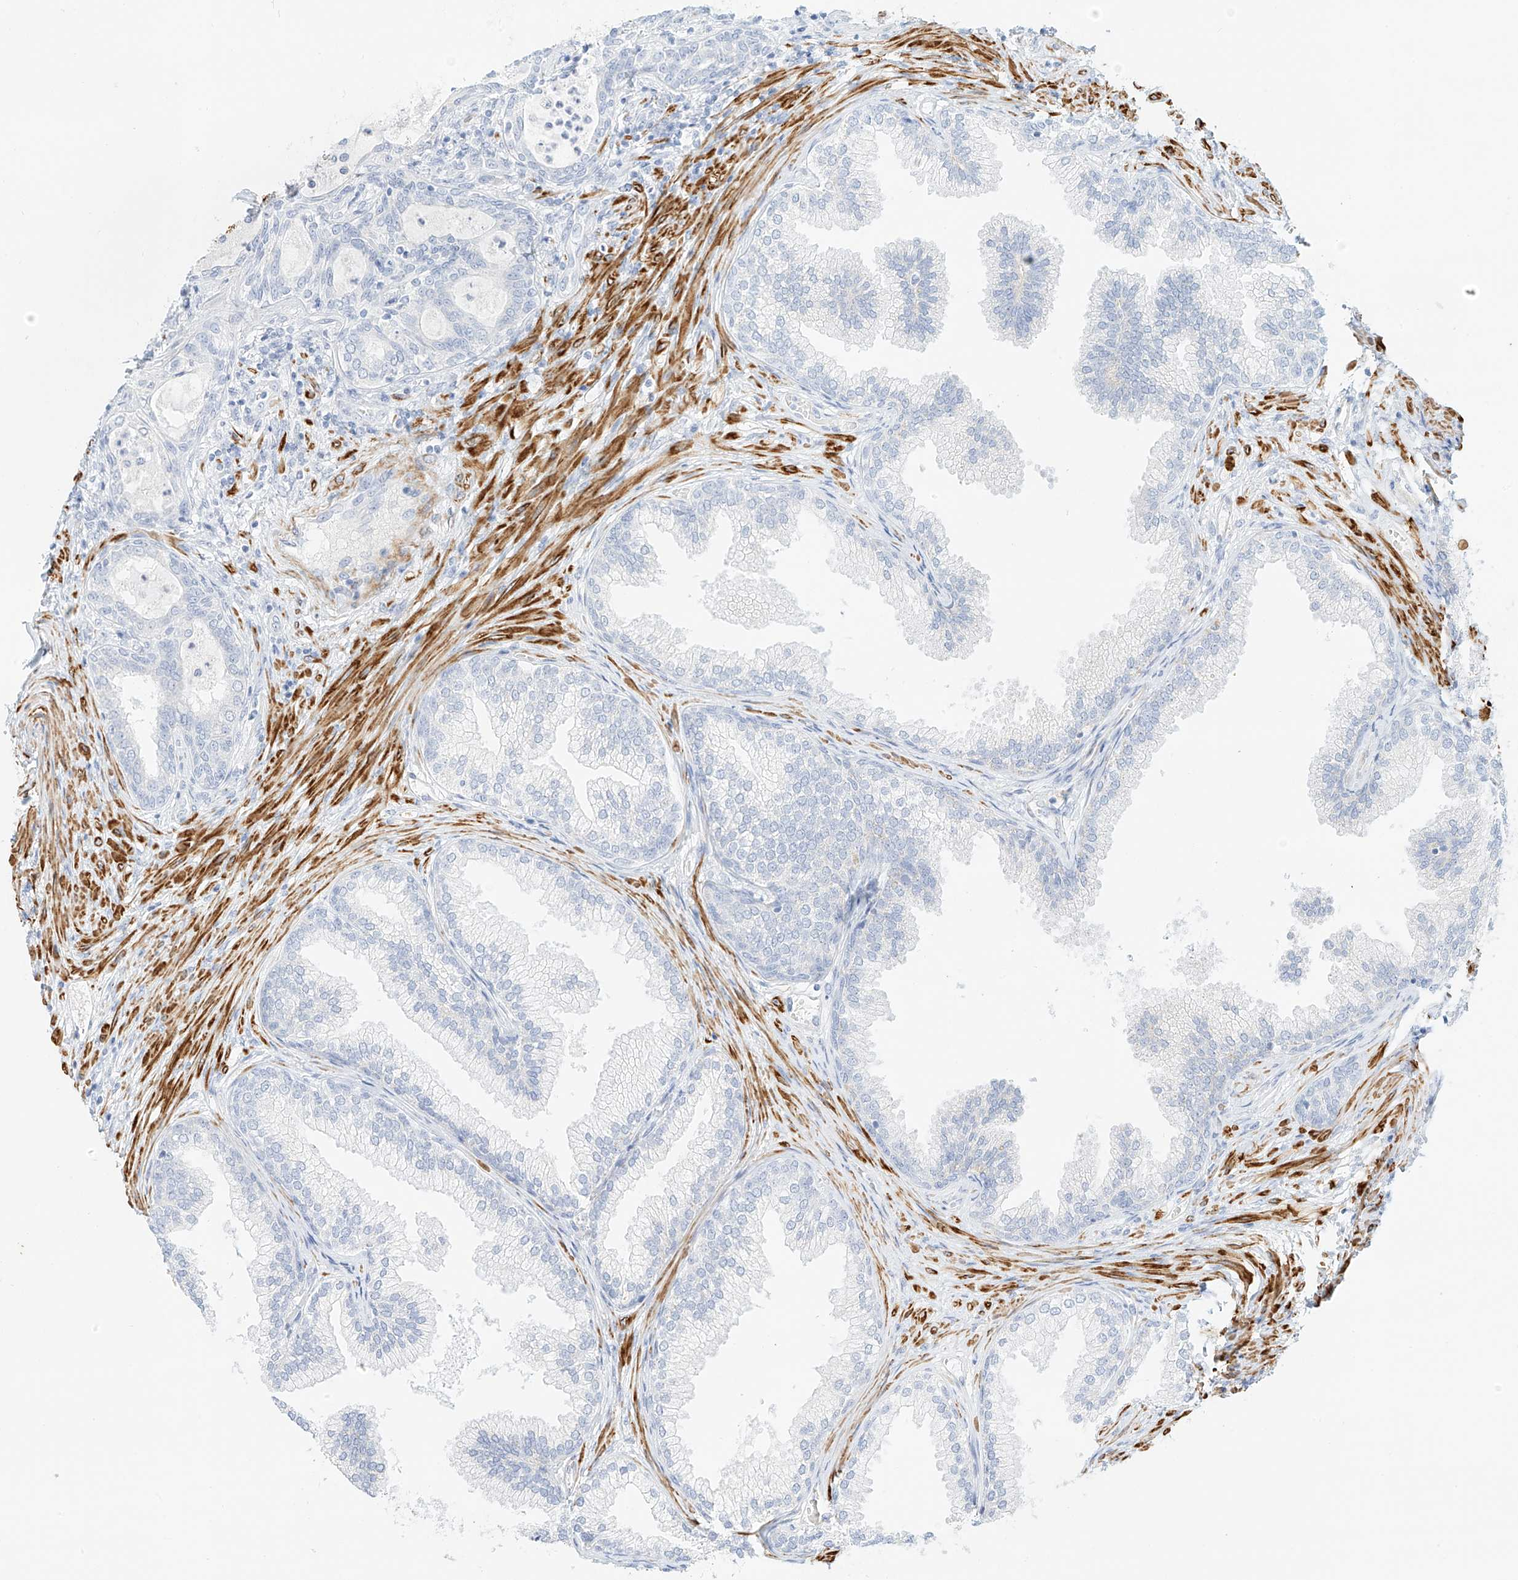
{"staining": {"intensity": "negative", "quantity": "none", "location": "none"}, "tissue": "prostate", "cell_type": "Glandular cells", "image_type": "normal", "snomed": [{"axis": "morphology", "description": "Normal tissue, NOS"}, {"axis": "topography", "description": "Prostate"}], "caption": "DAB immunohistochemical staining of benign human prostate shows no significant expression in glandular cells.", "gene": "ST3GAL5", "patient": {"sex": "male", "age": 76}}